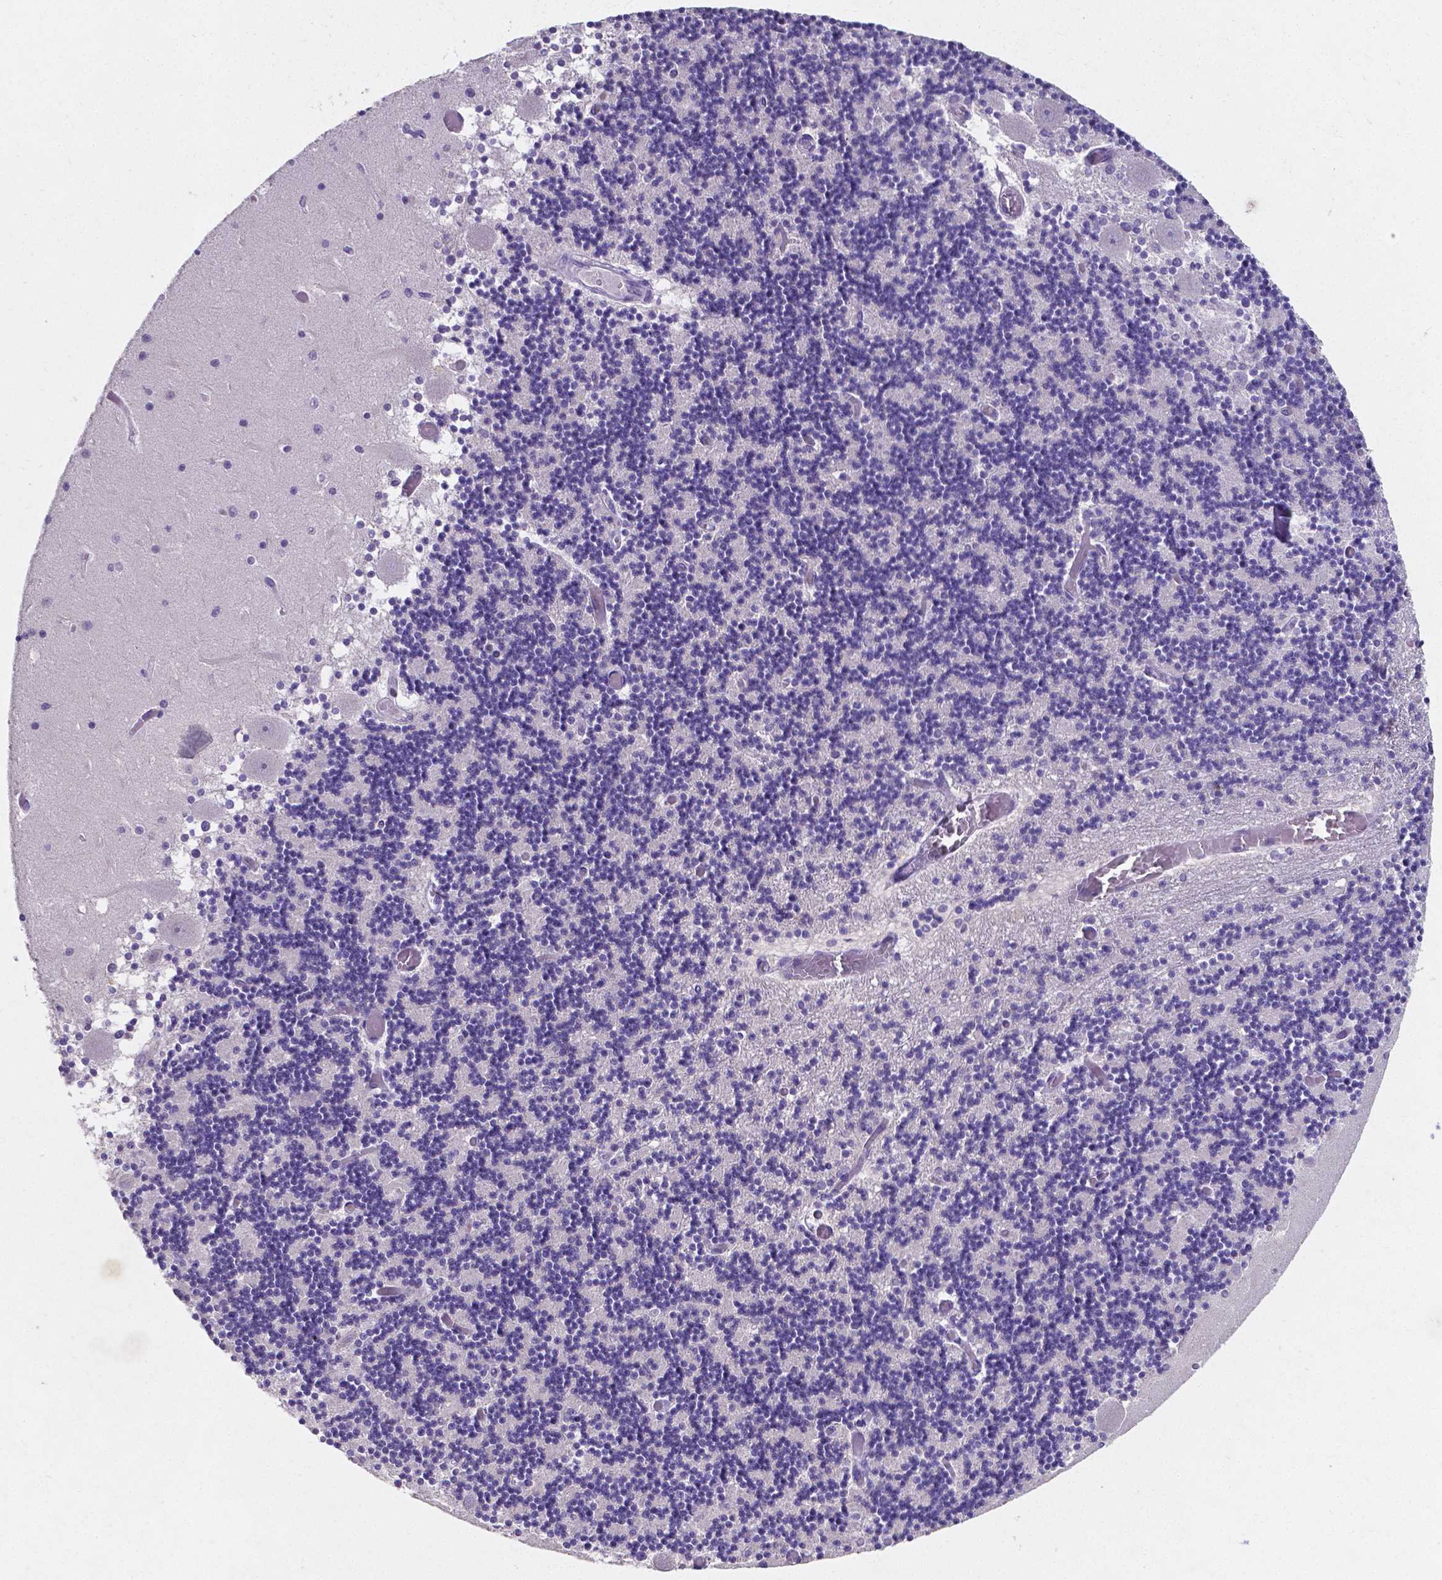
{"staining": {"intensity": "negative", "quantity": "none", "location": "none"}, "tissue": "cerebellum", "cell_type": "Cells in granular layer", "image_type": "normal", "snomed": [{"axis": "morphology", "description": "Normal tissue, NOS"}, {"axis": "topography", "description": "Cerebellum"}], "caption": "Immunohistochemistry histopathology image of benign human cerebellum stained for a protein (brown), which demonstrates no expression in cells in granular layer.", "gene": "SATB2", "patient": {"sex": "female", "age": 28}}